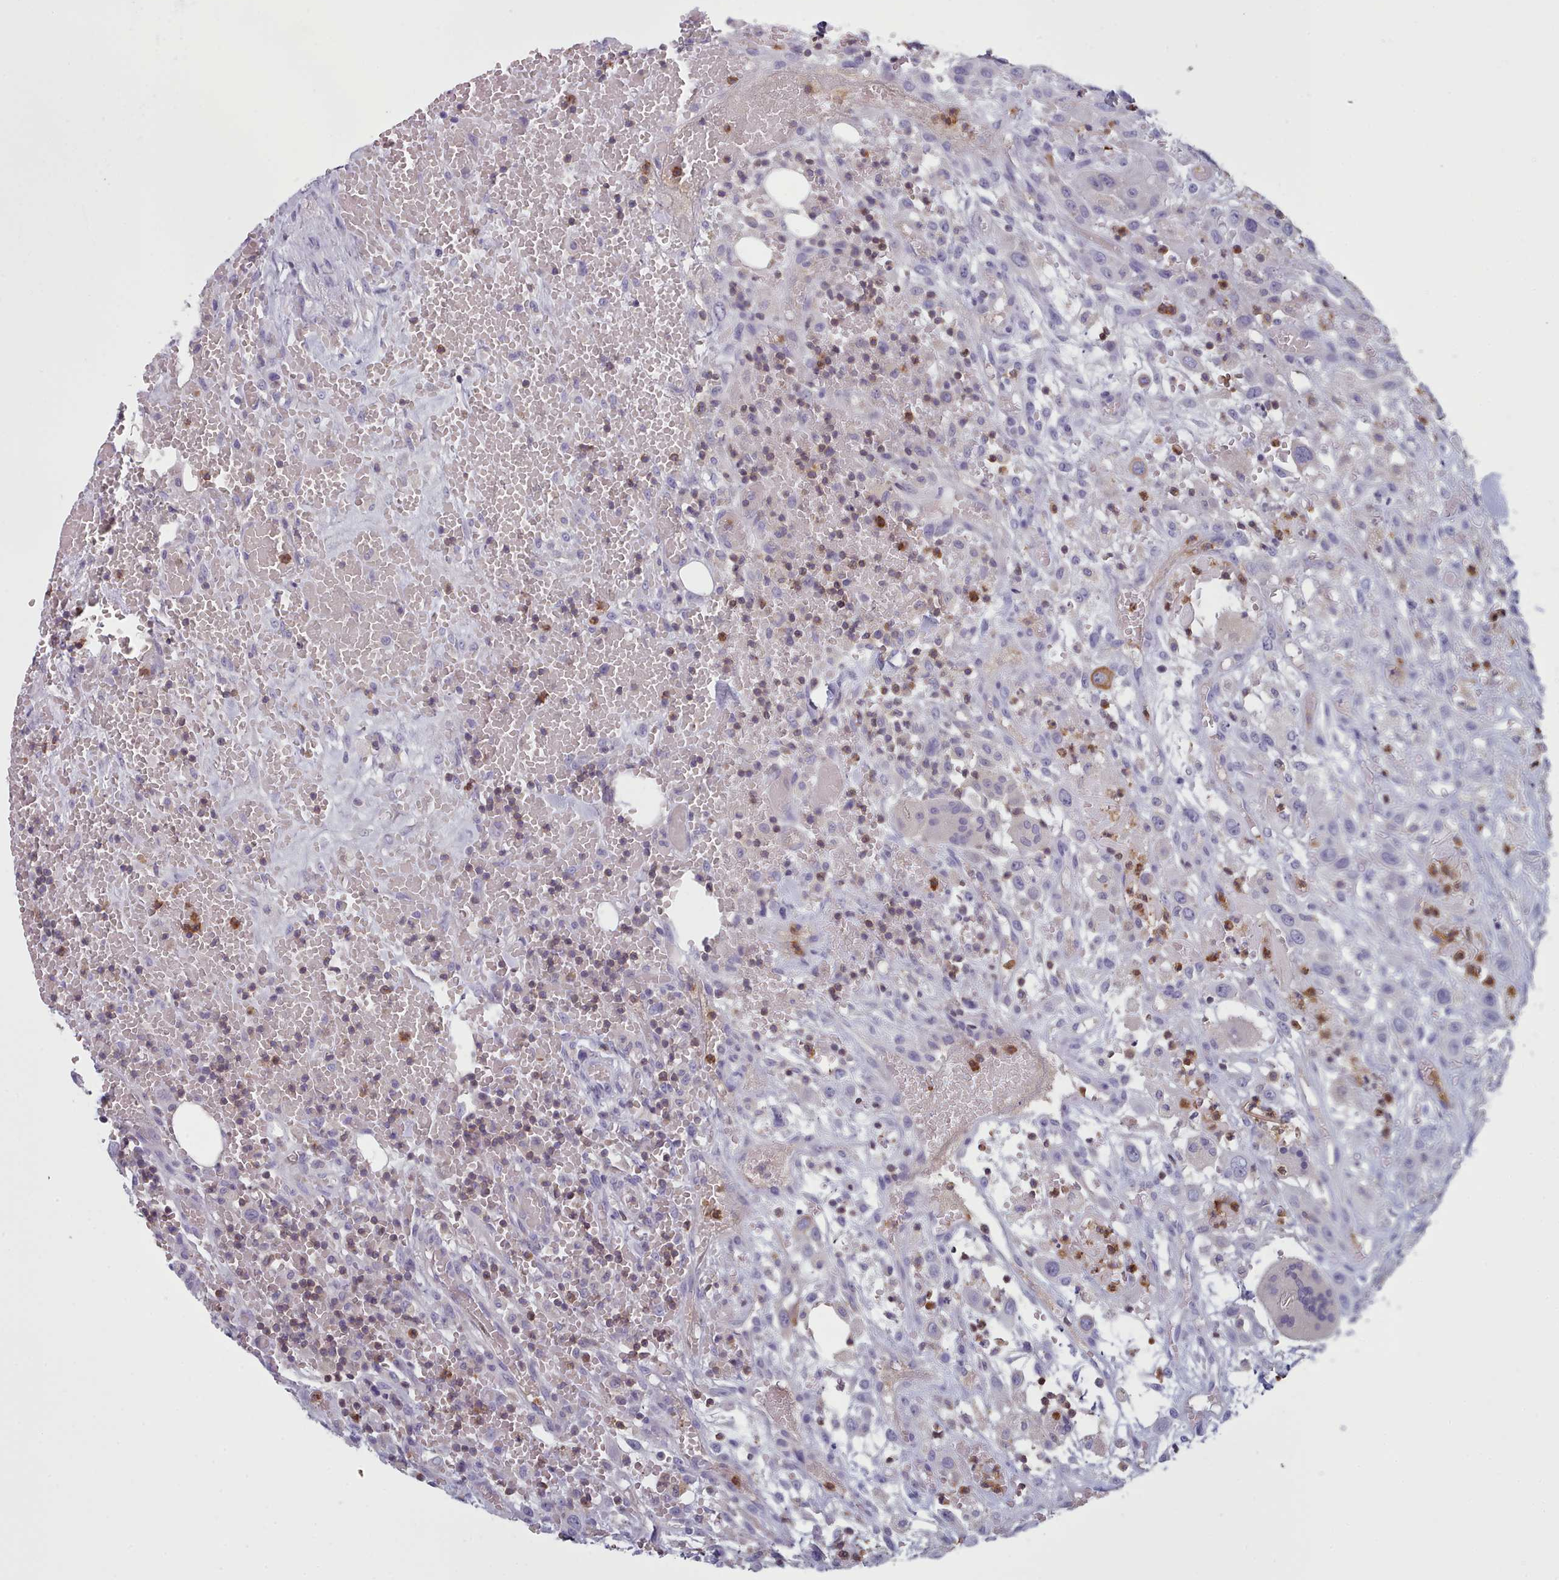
{"staining": {"intensity": "negative", "quantity": "none", "location": "none"}, "tissue": "head and neck cancer", "cell_type": "Tumor cells", "image_type": "cancer", "snomed": [{"axis": "morphology", "description": "Squamous cell carcinoma, NOS"}, {"axis": "topography", "description": "Head-Neck"}], "caption": "Tumor cells show no significant protein staining in head and neck cancer. (DAB (3,3'-diaminobenzidine) immunohistochemistry visualized using brightfield microscopy, high magnification).", "gene": "RAC2", "patient": {"sex": "male", "age": 81}}